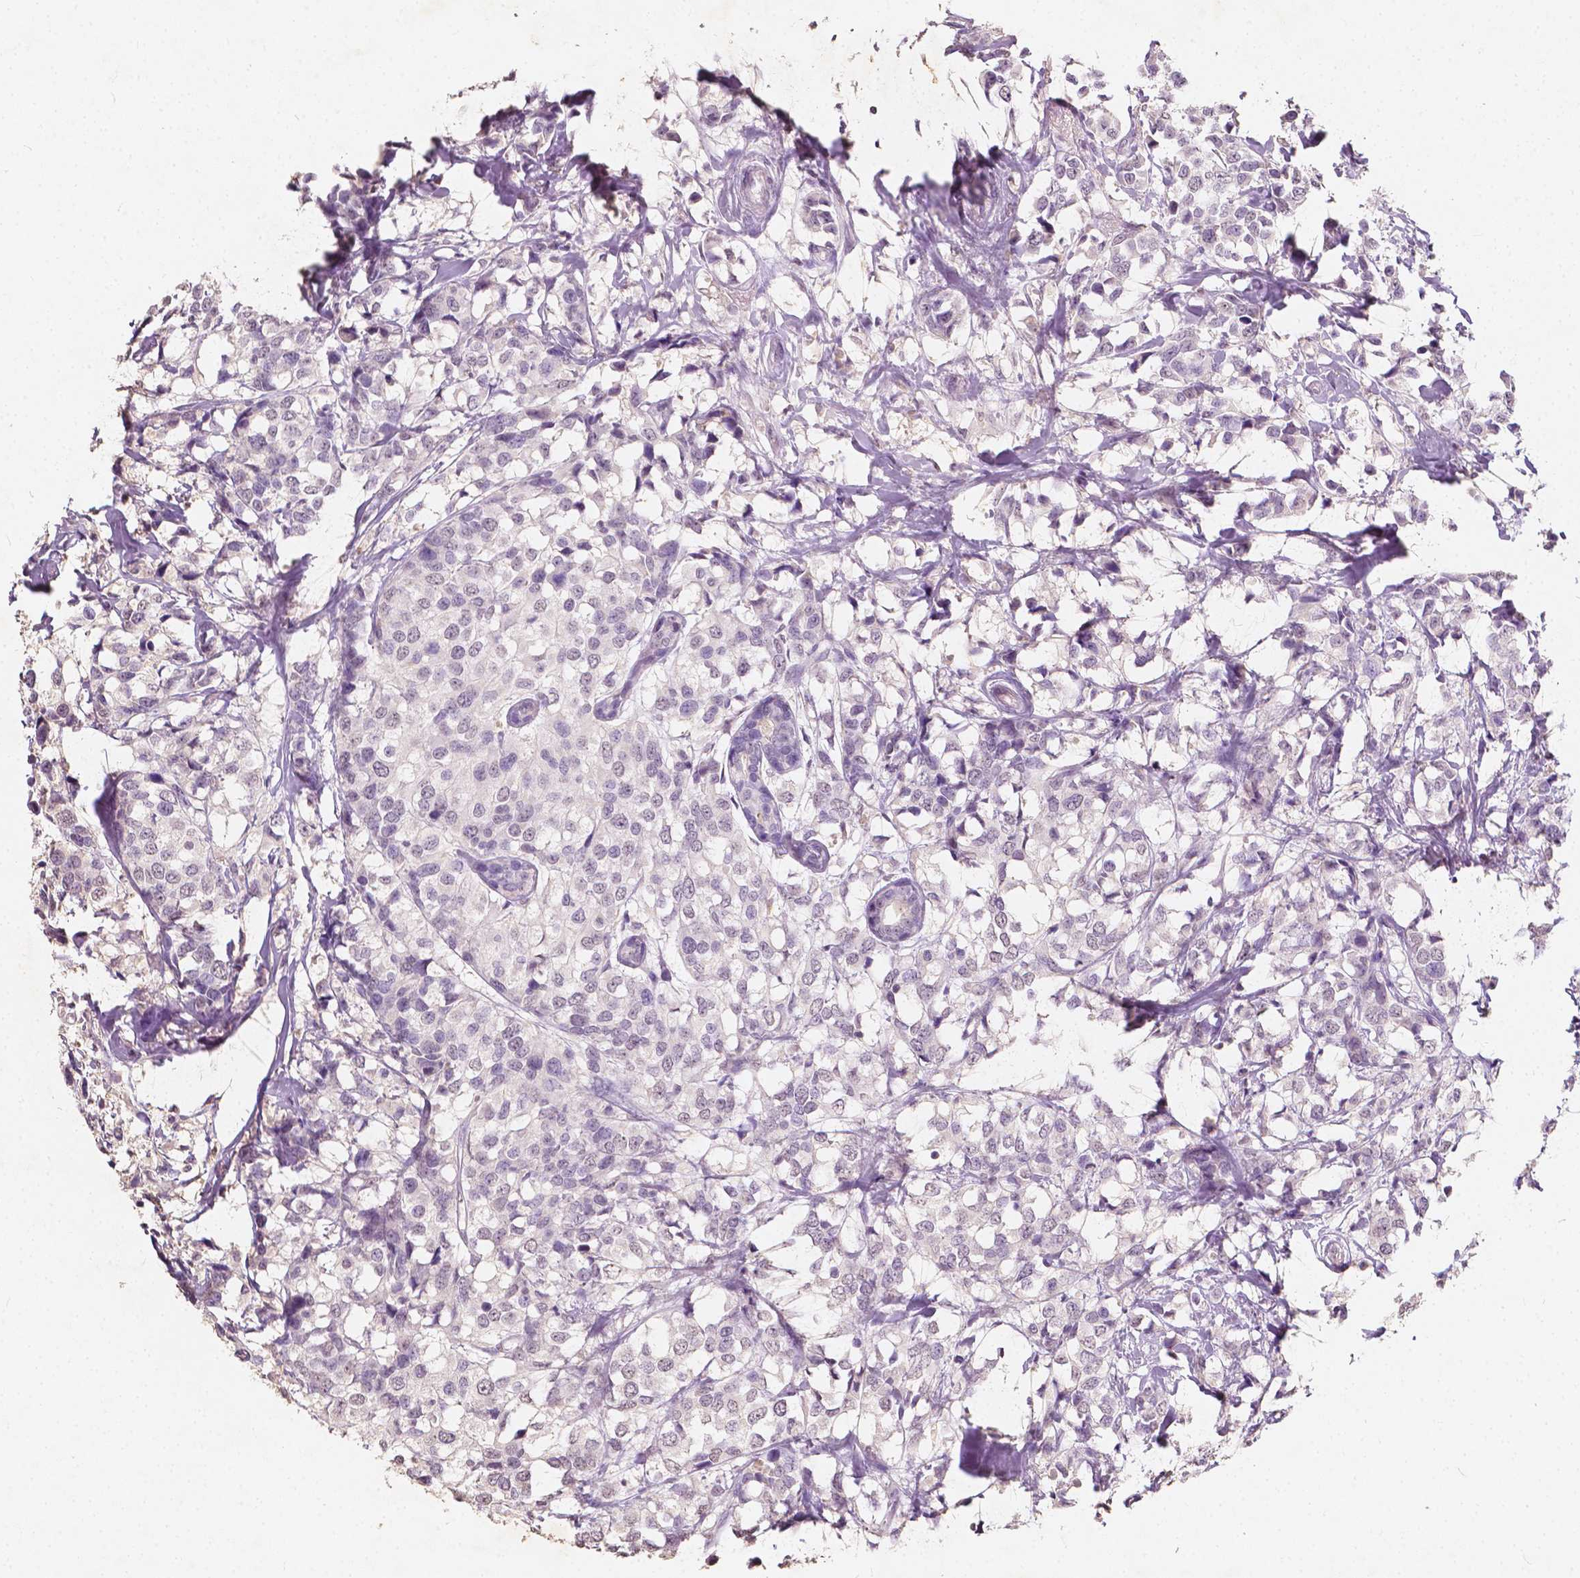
{"staining": {"intensity": "negative", "quantity": "none", "location": "none"}, "tissue": "breast cancer", "cell_type": "Tumor cells", "image_type": "cancer", "snomed": [{"axis": "morphology", "description": "Lobular carcinoma"}, {"axis": "topography", "description": "Breast"}], "caption": "Human breast lobular carcinoma stained for a protein using immunohistochemistry (IHC) shows no expression in tumor cells.", "gene": "SOX15", "patient": {"sex": "female", "age": 59}}